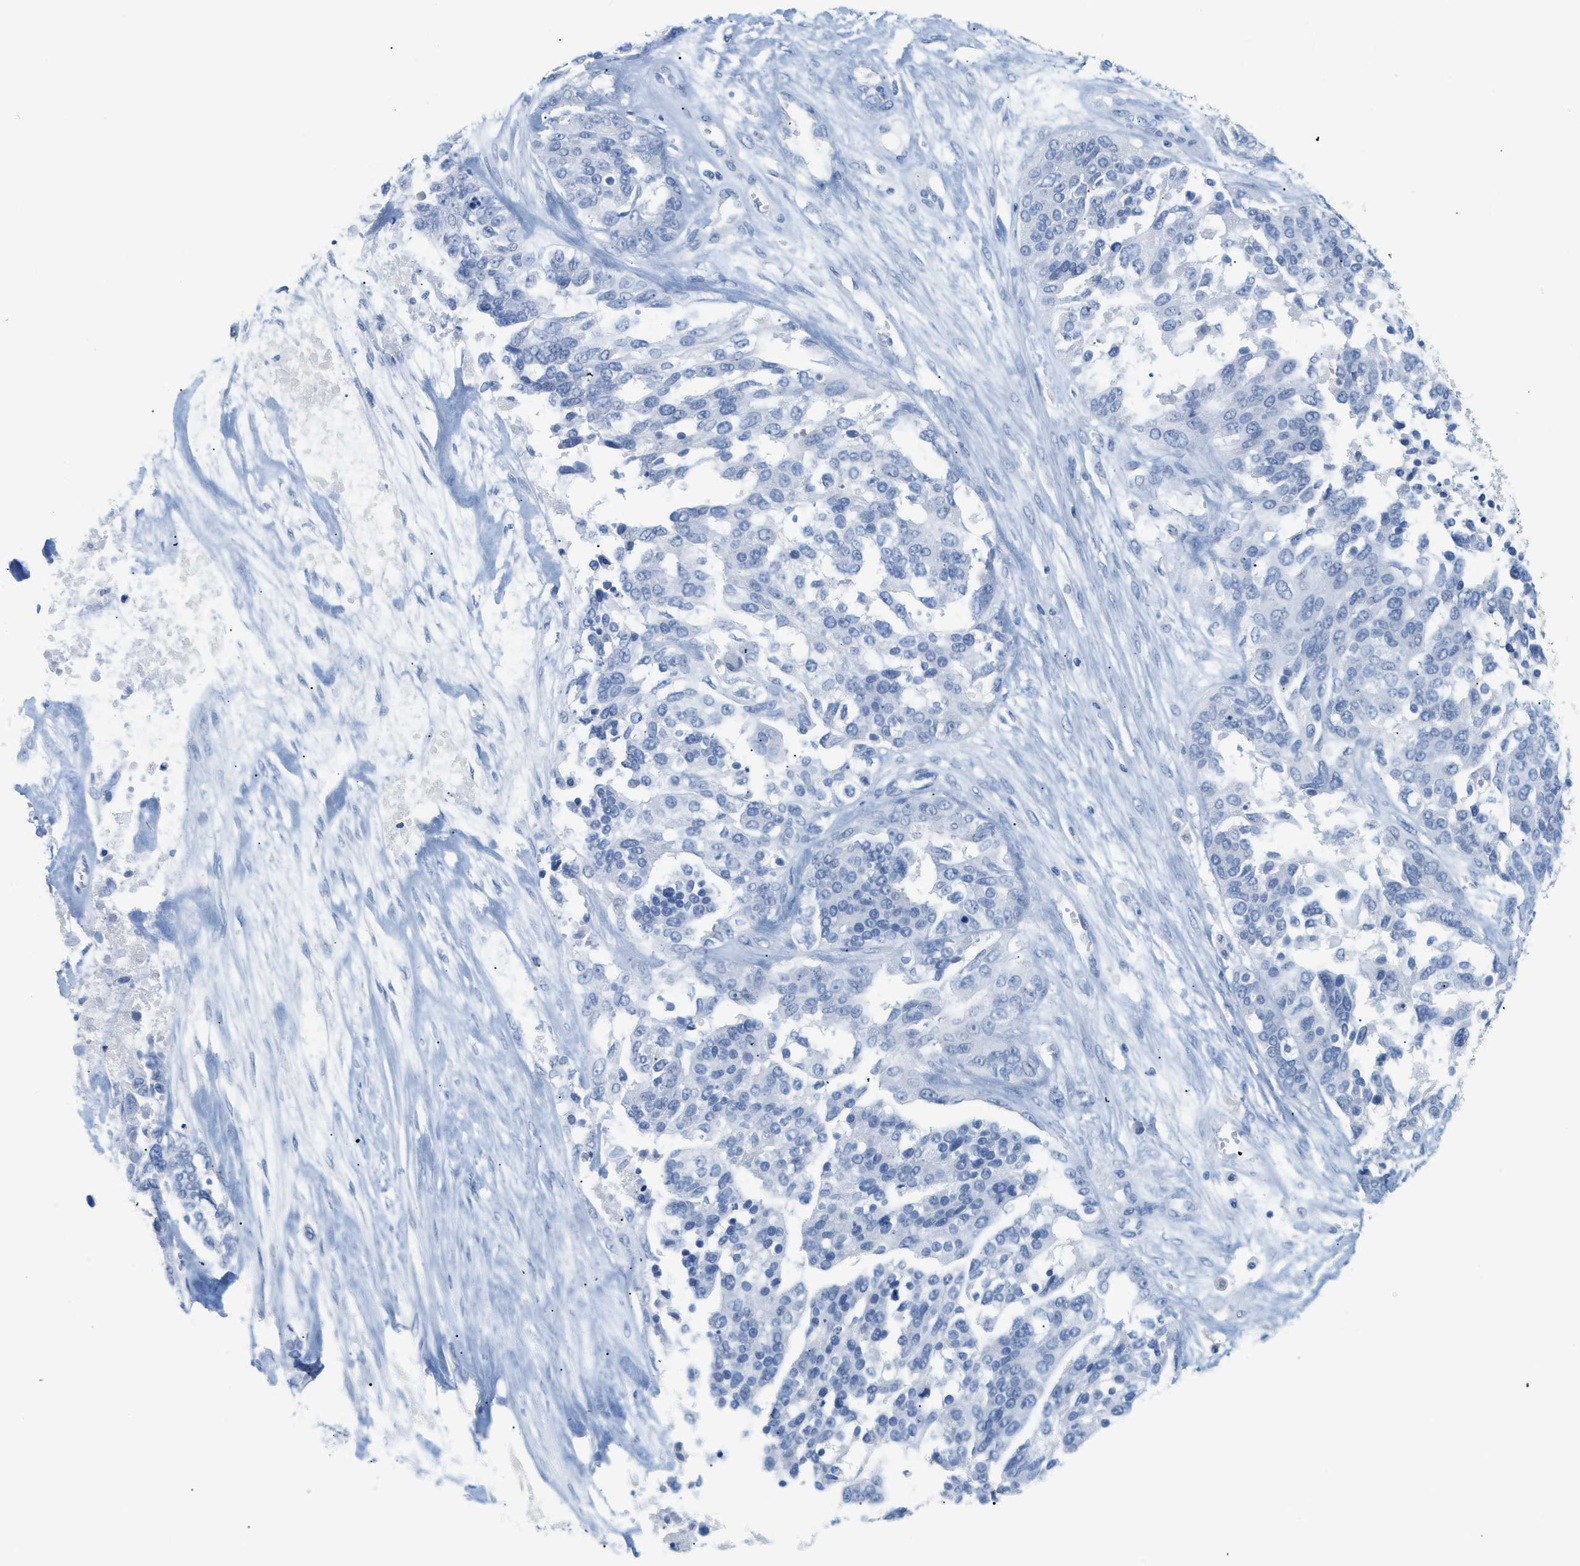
{"staining": {"intensity": "negative", "quantity": "none", "location": "none"}, "tissue": "ovarian cancer", "cell_type": "Tumor cells", "image_type": "cancer", "snomed": [{"axis": "morphology", "description": "Cystadenocarcinoma, serous, NOS"}, {"axis": "topography", "description": "Ovary"}], "caption": "The micrograph shows no staining of tumor cells in ovarian cancer (serous cystadenocarcinoma).", "gene": "PAPPA", "patient": {"sex": "female", "age": 44}}